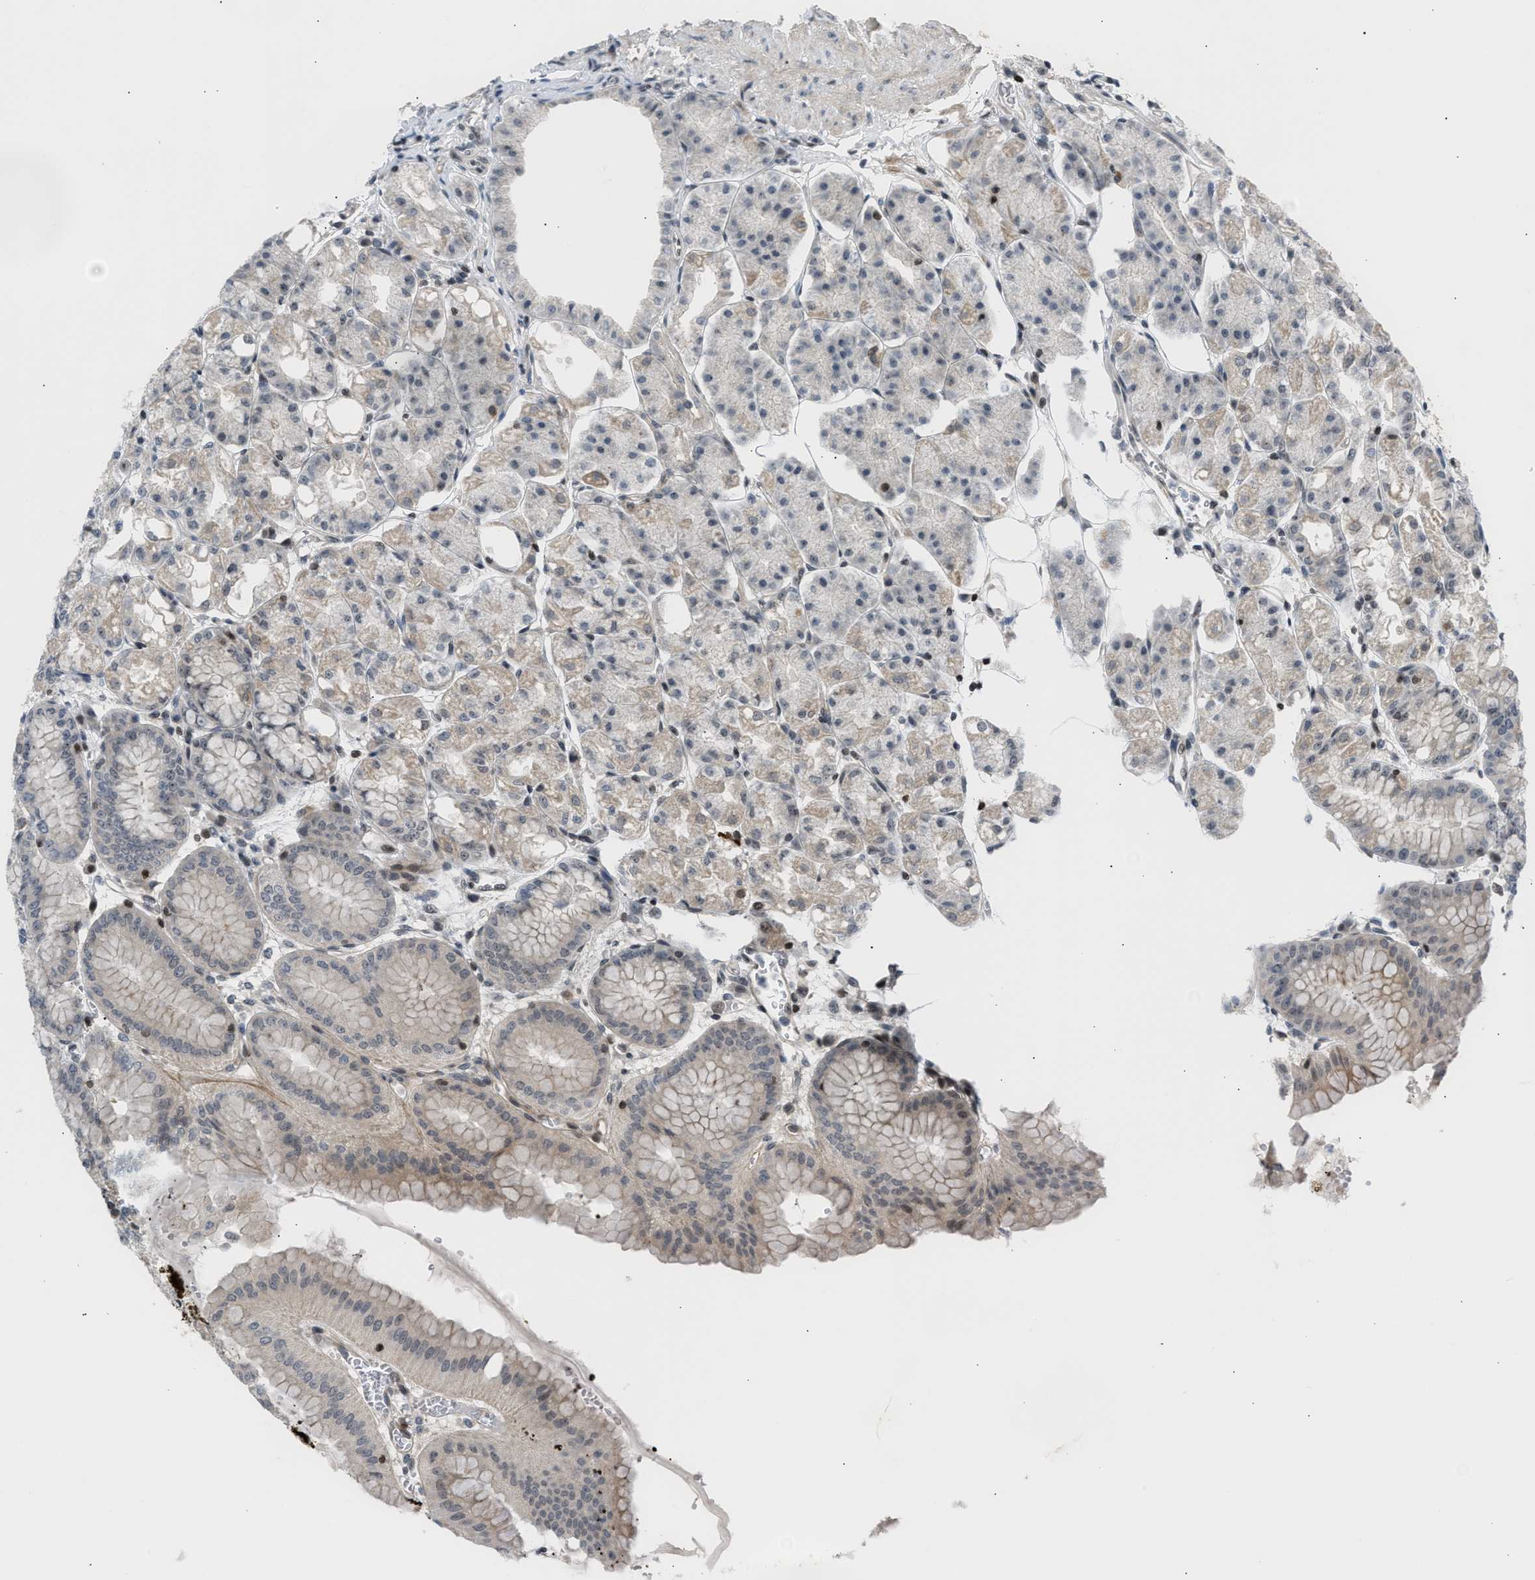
{"staining": {"intensity": "weak", "quantity": "<25%", "location": "cytoplasmic/membranous,nuclear"}, "tissue": "stomach", "cell_type": "Glandular cells", "image_type": "normal", "snomed": [{"axis": "morphology", "description": "Normal tissue, NOS"}, {"axis": "topography", "description": "Stomach, lower"}], "caption": "IHC histopathology image of normal stomach: stomach stained with DAB shows no significant protein staining in glandular cells.", "gene": "NPS", "patient": {"sex": "male", "age": 71}}